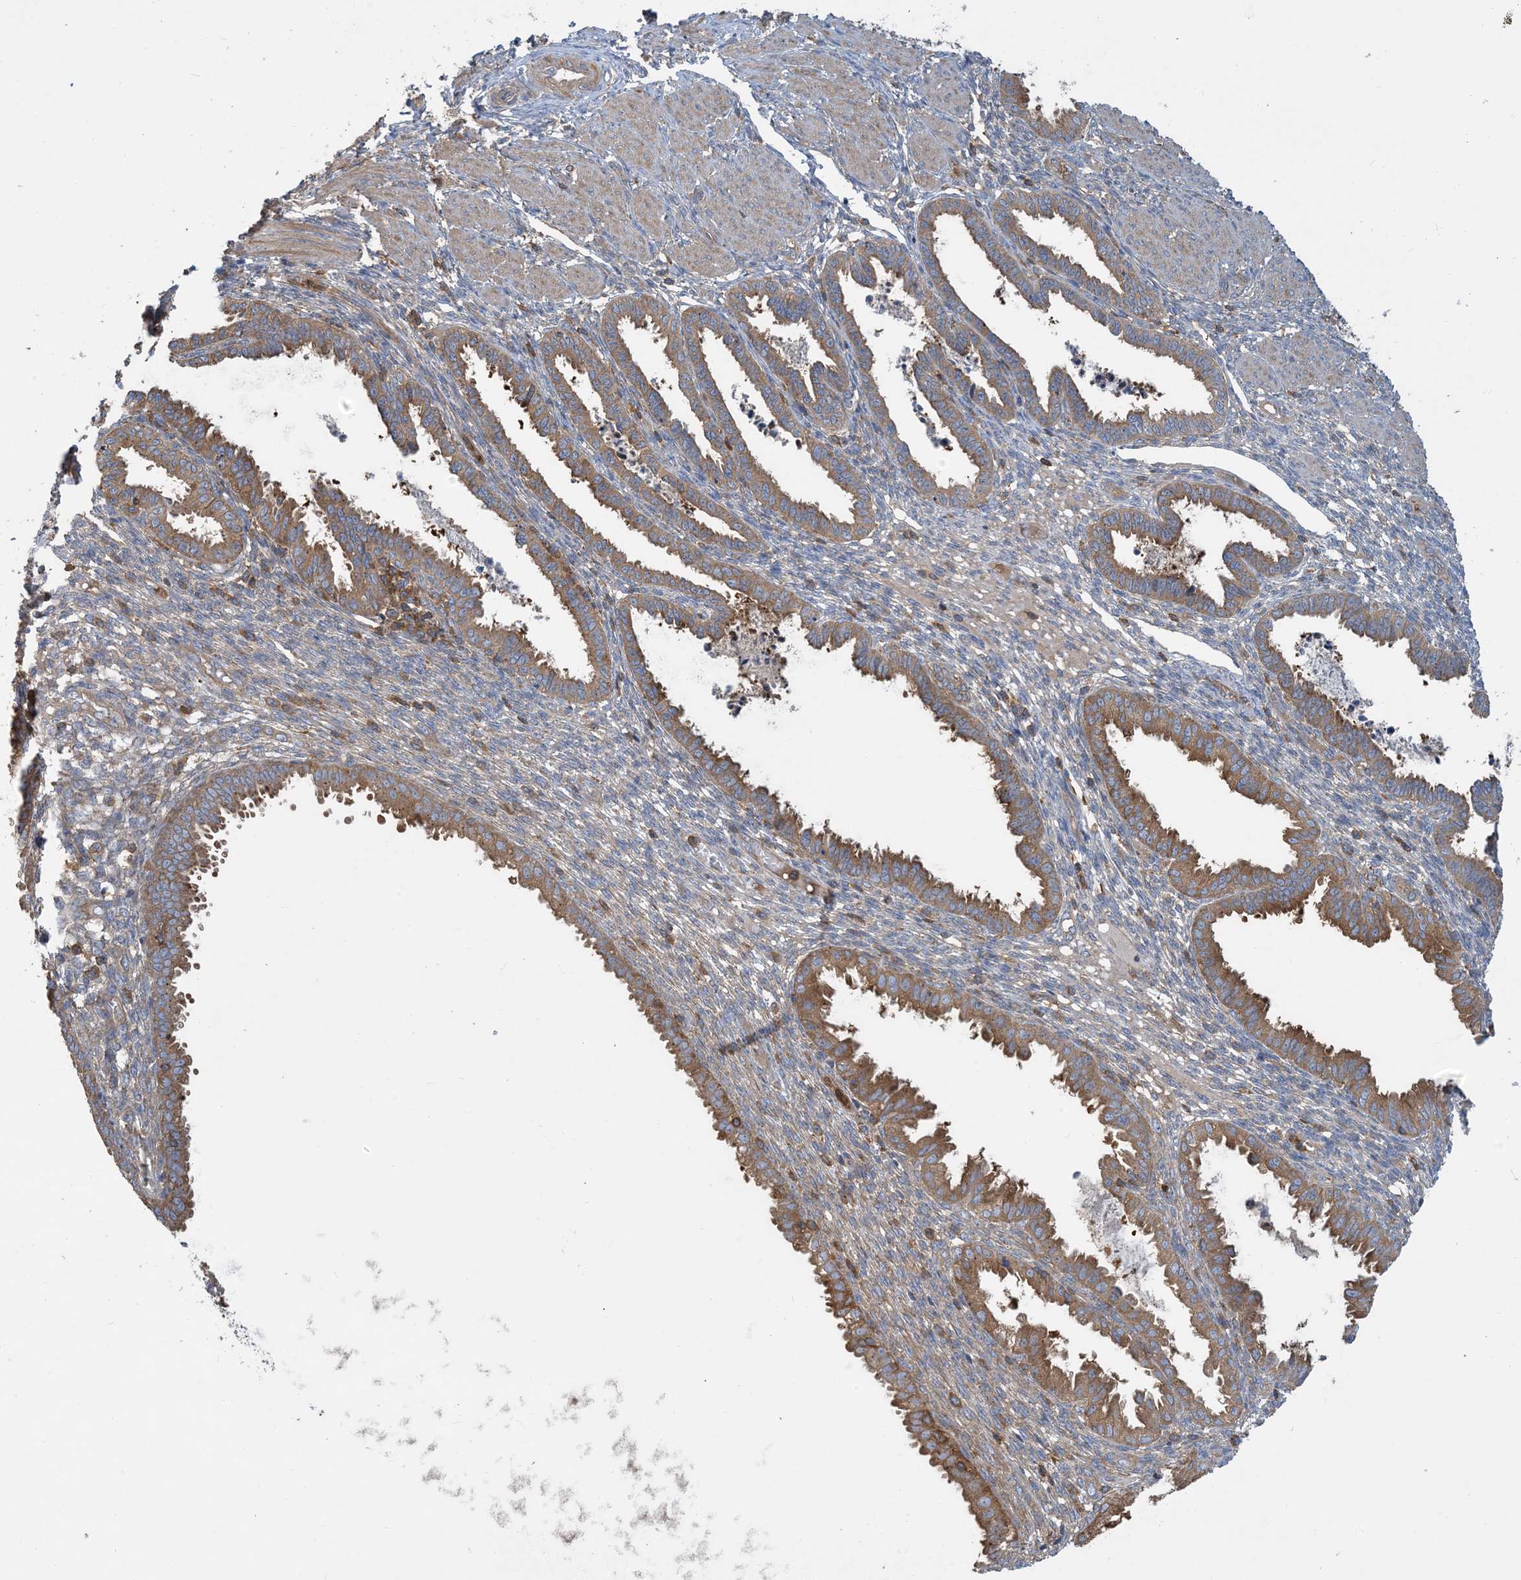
{"staining": {"intensity": "negative", "quantity": "none", "location": "none"}, "tissue": "endometrium", "cell_type": "Cells in endometrial stroma", "image_type": "normal", "snomed": [{"axis": "morphology", "description": "Normal tissue, NOS"}, {"axis": "topography", "description": "Endometrium"}], "caption": "Endometrium stained for a protein using immunohistochemistry (IHC) demonstrates no positivity cells in endometrial stroma.", "gene": "SFMBT2", "patient": {"sex": "female", "age": 33}}